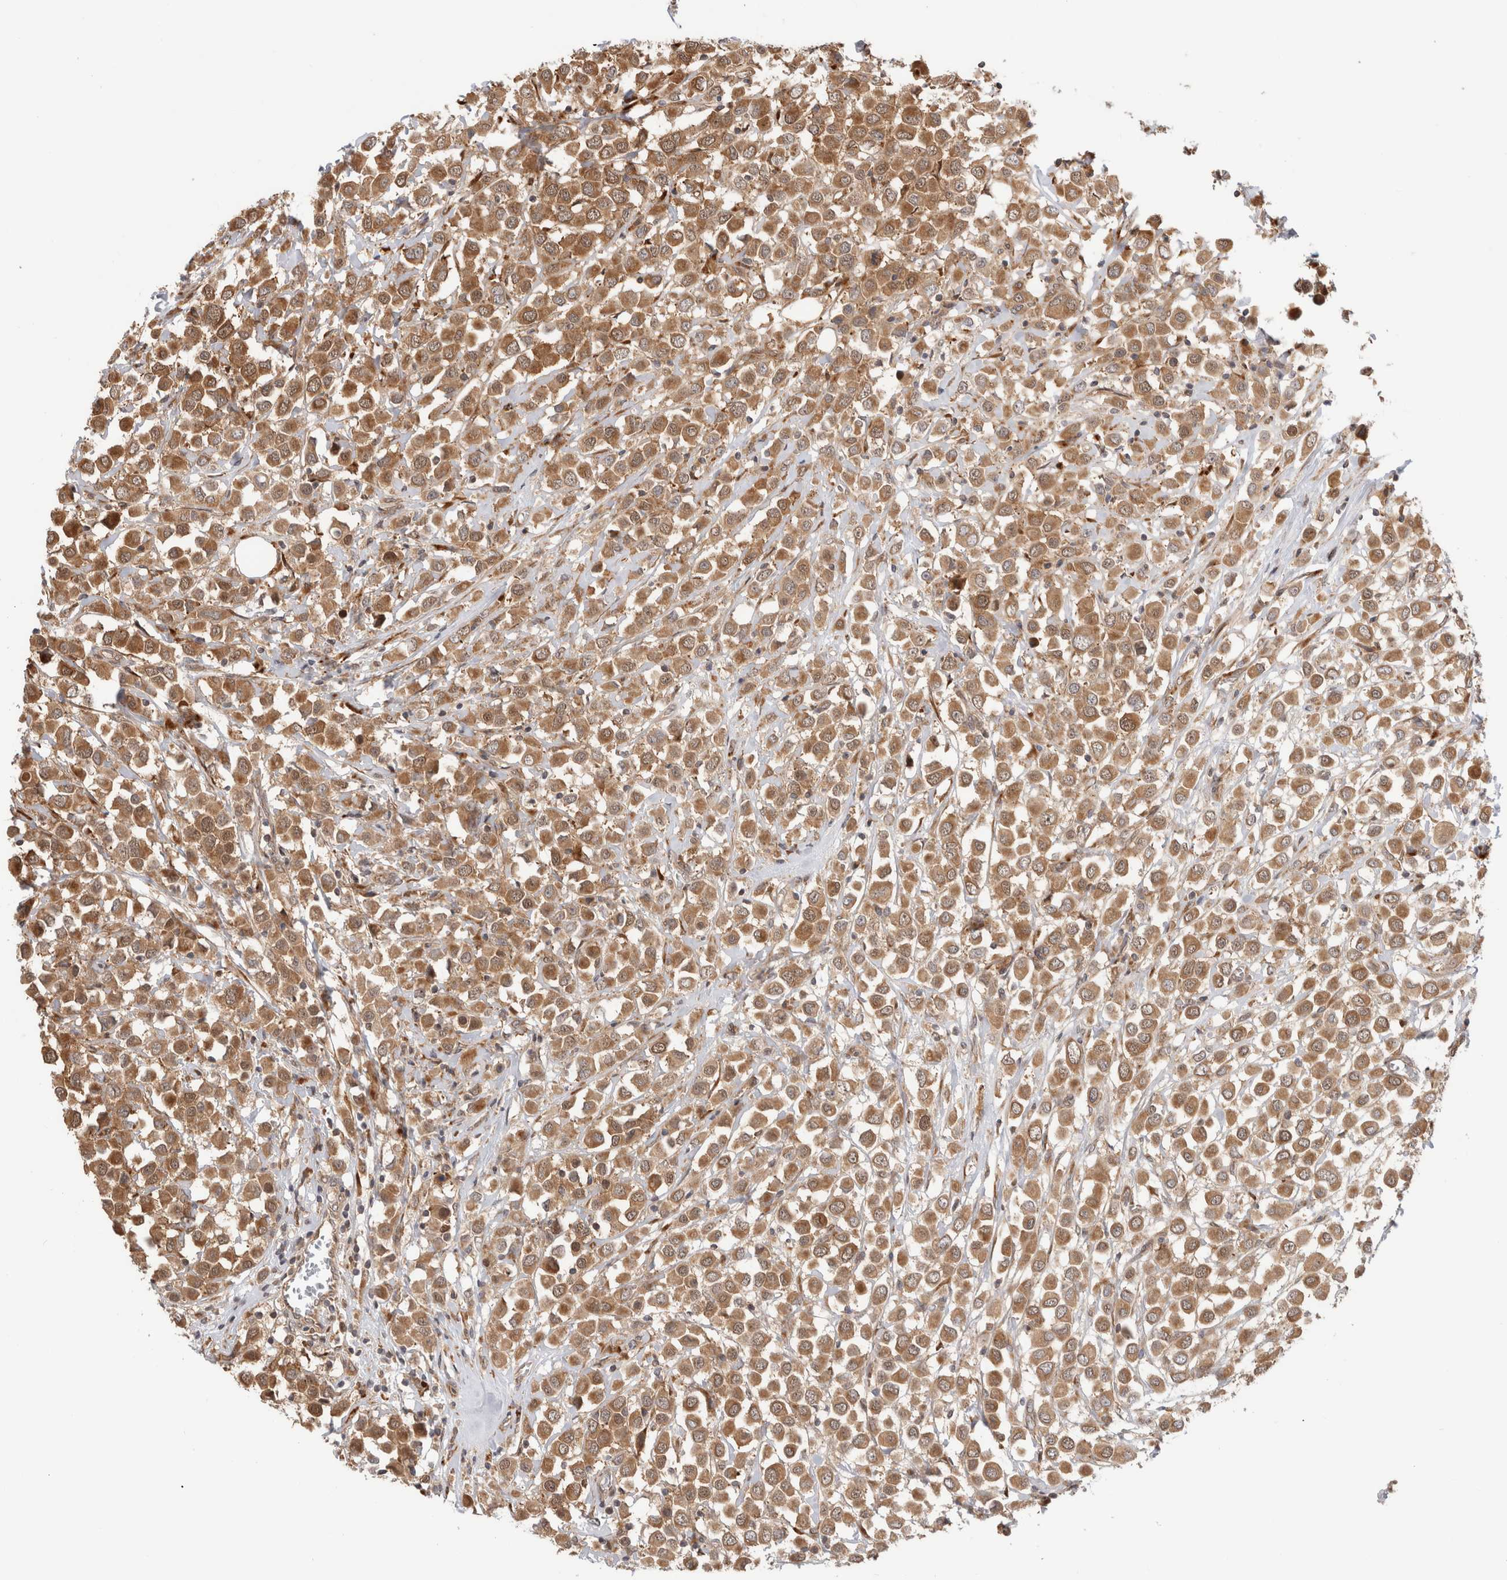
{"staining": {"intensity": "moderate", "quantity": ">75%", "location": "cytoplasmic/membranous"}, "tissue": "breast cancer", "cell_type": "Tumor cells", "image_type": "cancer", "snomed": [{"axis": "morphology", "description": "Duct carcinoma"}, {"axis": "topography", "description": "Breast"}], "caption": "Immunohistochemical staining of breast cancer shows medium levels of moderate cytoplasmic/membranous protein staining in about >75% of tumor cells. The staining was performed using DAB (3,3'-diaminobenzidine), with brown indicating positive protein expression. Nuclei are stained blue with hematoxylin.", "gene": "ACTL9", "patient": {"sex": "female", "age": 61}}